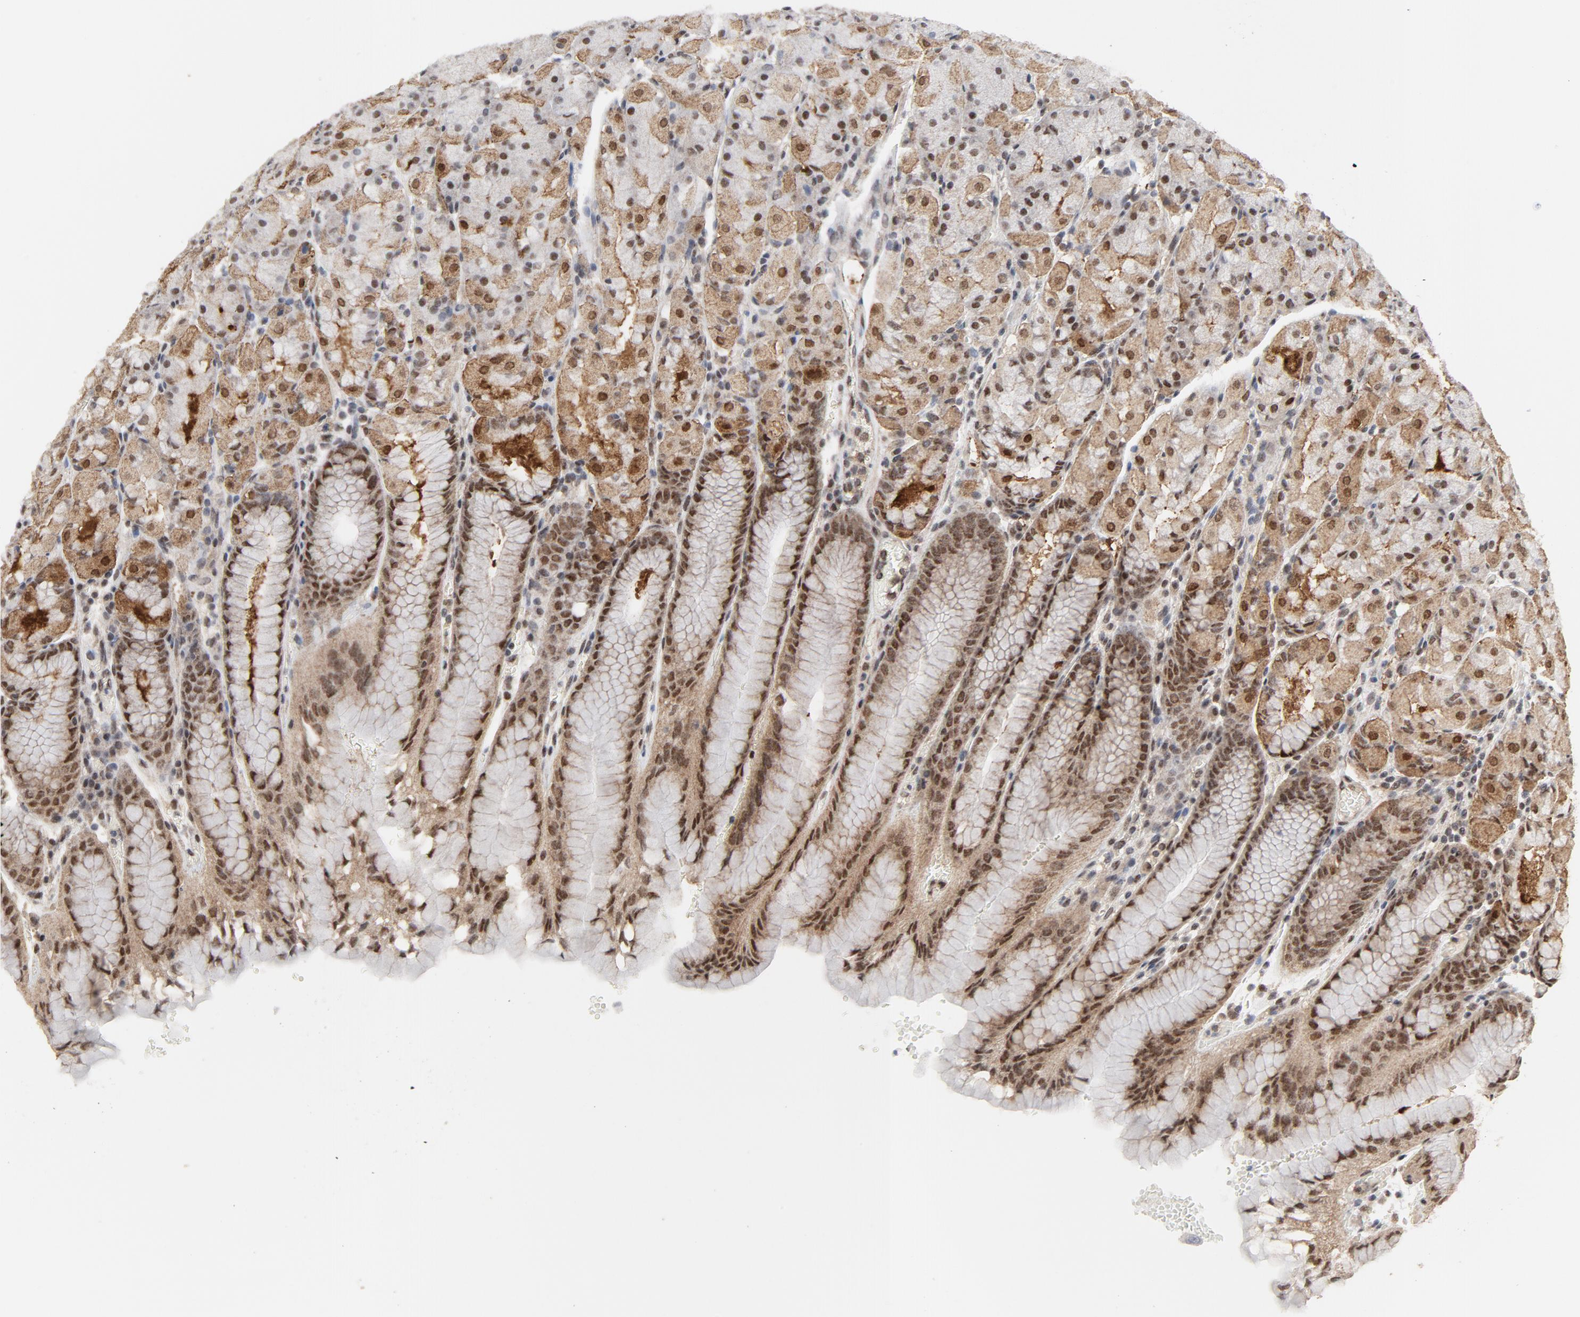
{"staining": {"intensity": "strong", "quantity": ">75%", "location": "cytoplasmic/membranous,nuclear"}, "tissue": "stomach", "cell_type": "Glandular cells", "image_type": "normal", "snomed": [{"axis": "morphology", "description": "Normal tissue, NOS"}, {"axis": "topography", "description": "Stomach, upper"}, {"axis": "topography", "description": "Stomach"}], "caption": "Immunohistochemical staining of benign stomach exhibits >75% levels of strong cytoplasmic/membranous,nuclear protein expression in about >75% of glandular cells.", "gene": "TP53RK", "patient": {"sex": "male", "age": 76}}